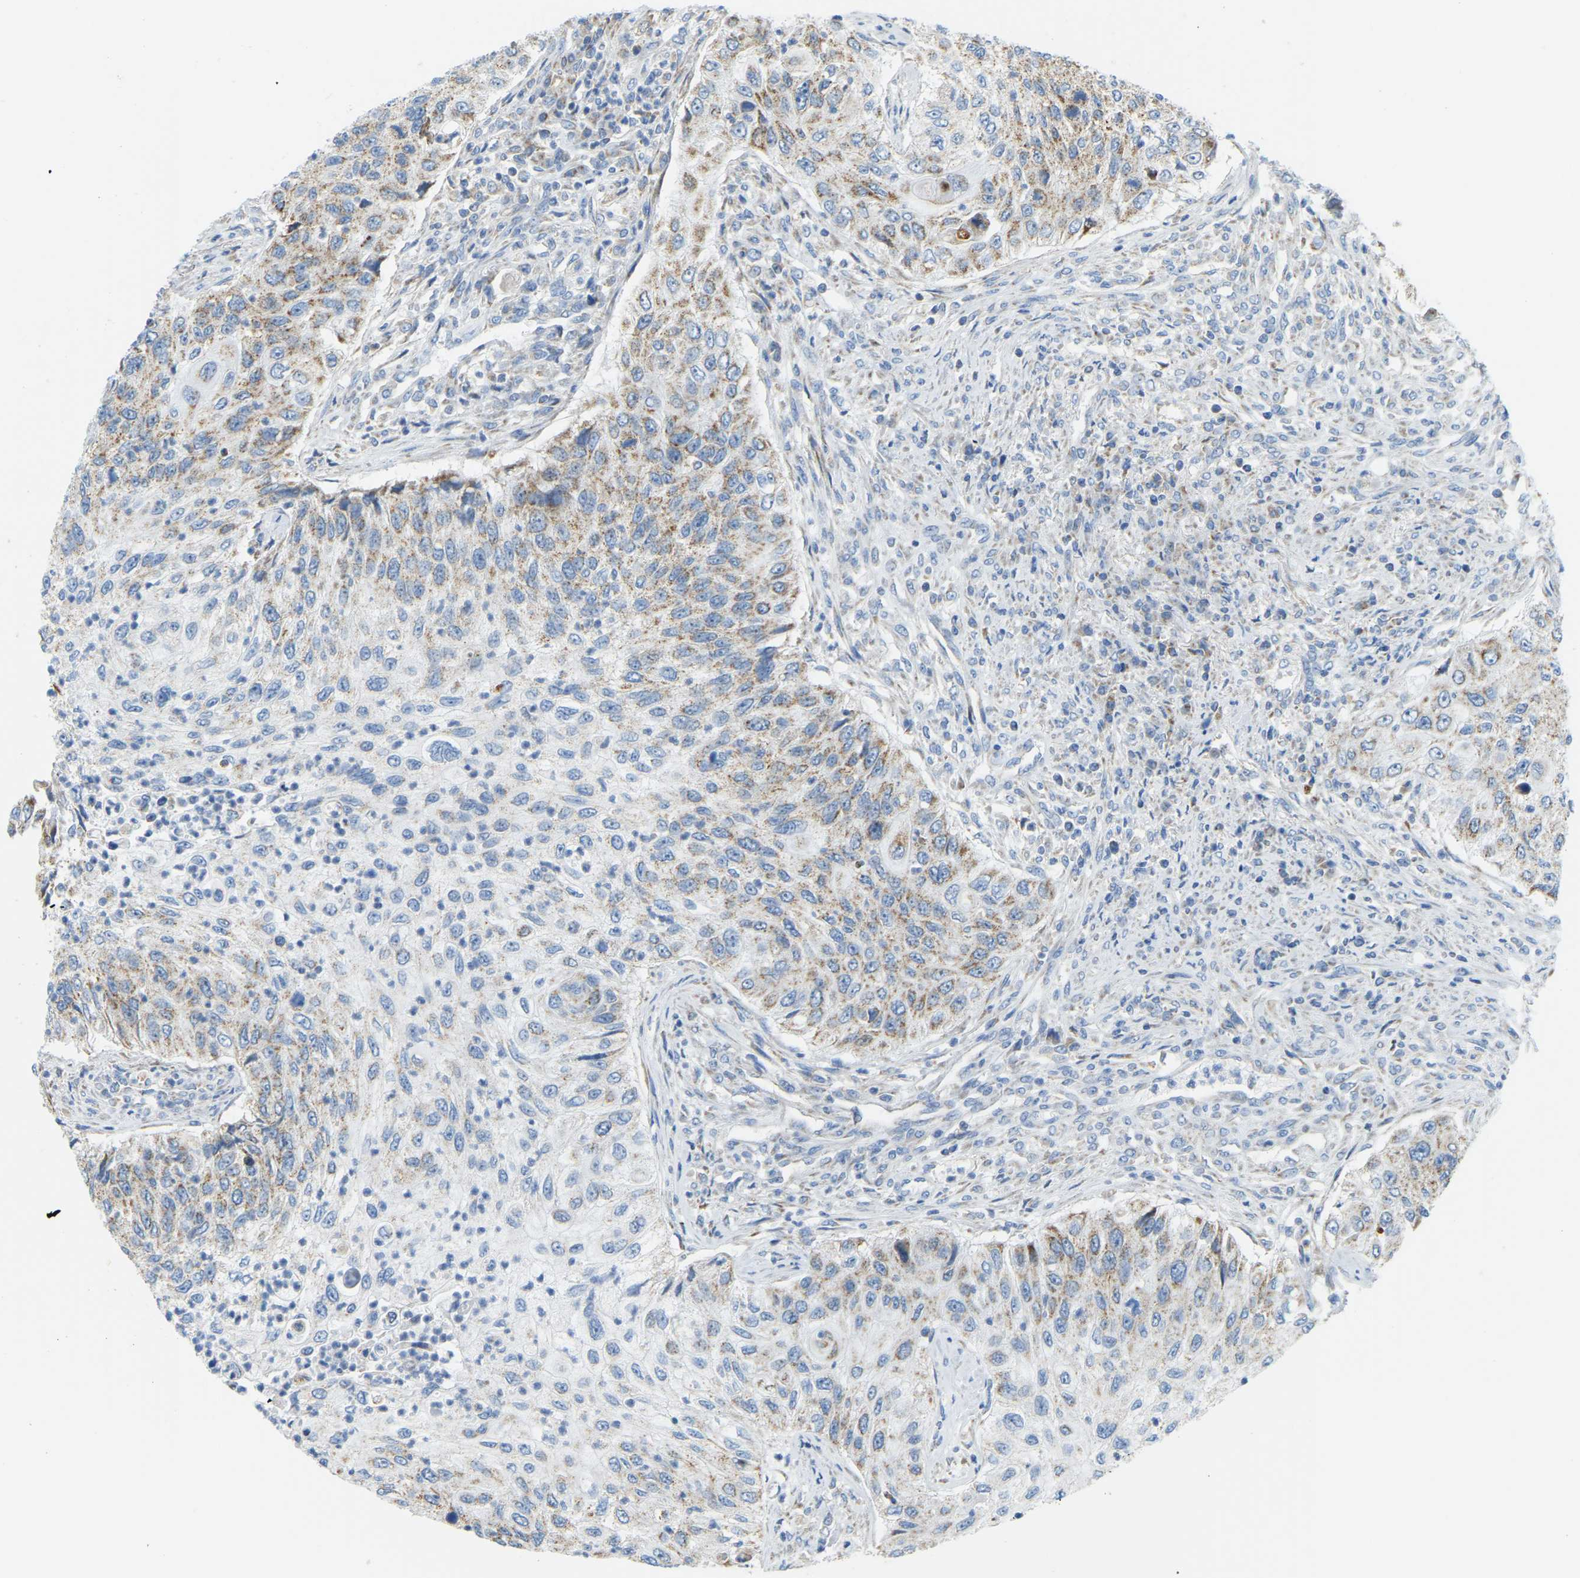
{"staining": {"intensity": "weak", "quantity": "<25%", "location": "cytoplasmic/membranous"}, "tissue": "urothelial cancer", "cell_type": "Tumor cells", "image_type": "cancer", "snomed": [{"axis": "morphology", "description": "Urothelial carcinoma, High grade"}, {"axis": "topography", "description": "Urinary bladder"}], "caption": "Immunohistochemistry of urothelial cancer displays no staining in tumor cells. (DAB immunohistochemistry, high magnification).", "gene": "GDA", "patient": {"sex": "female", "age": 60}}